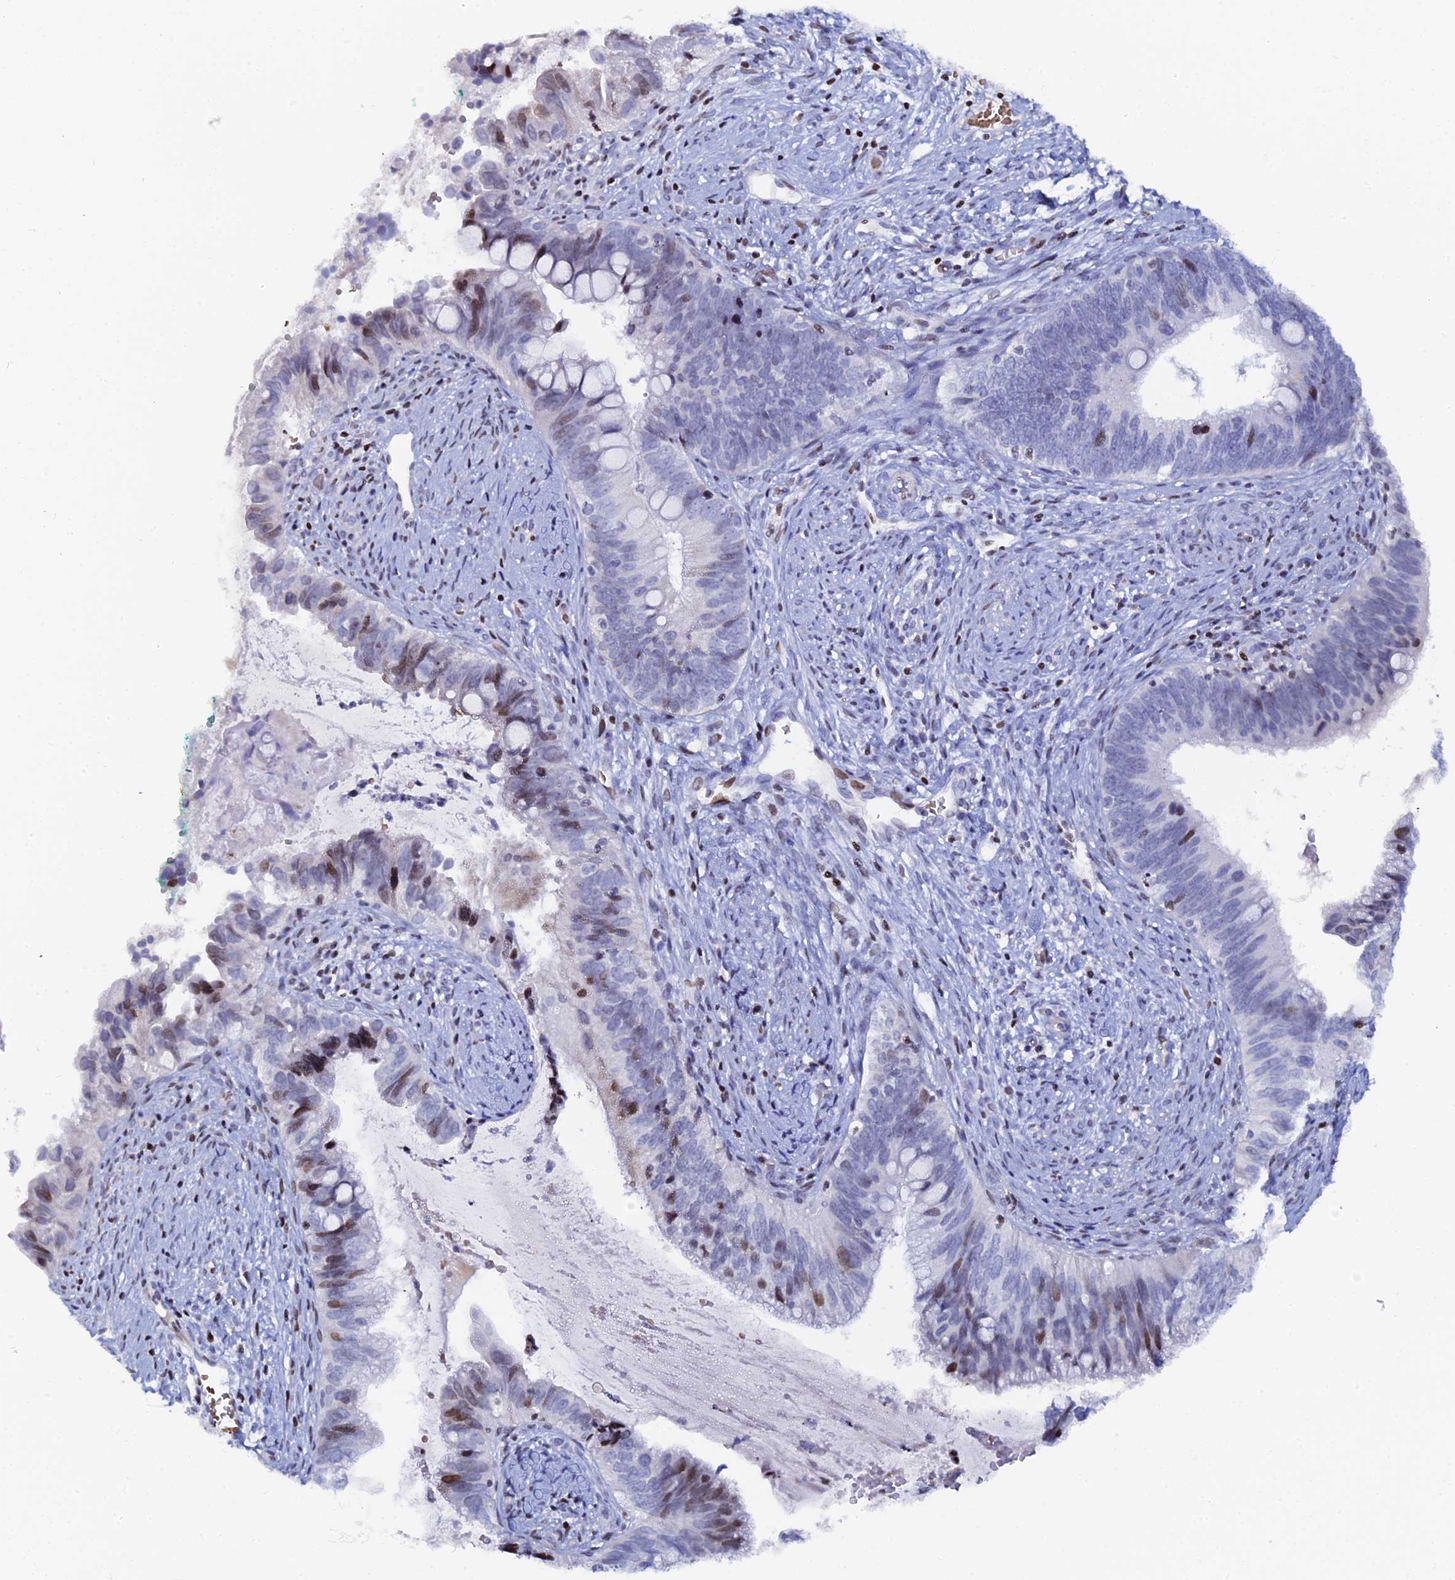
{"staining": {"intensity": "moderate", "quantity": "<25%", "location": "nuclear"}, "tissue": "cervical cancer", "cell_type": "Tumor cells", "image_type": "cancer", "snomed": [{"axis": "morphology", "description": "Adenocarcinoma, NOS"}, {"axis": "topography", "description": "Cervix"}], "caption": "Brown immunohistochemical staining in human adenocarcinoma (cervical) demonstrates moderate nuclear expression in approximately <25% of tumor cells.", "gene": "MYNN", "patient": {"sex": "female", "age": 42}}